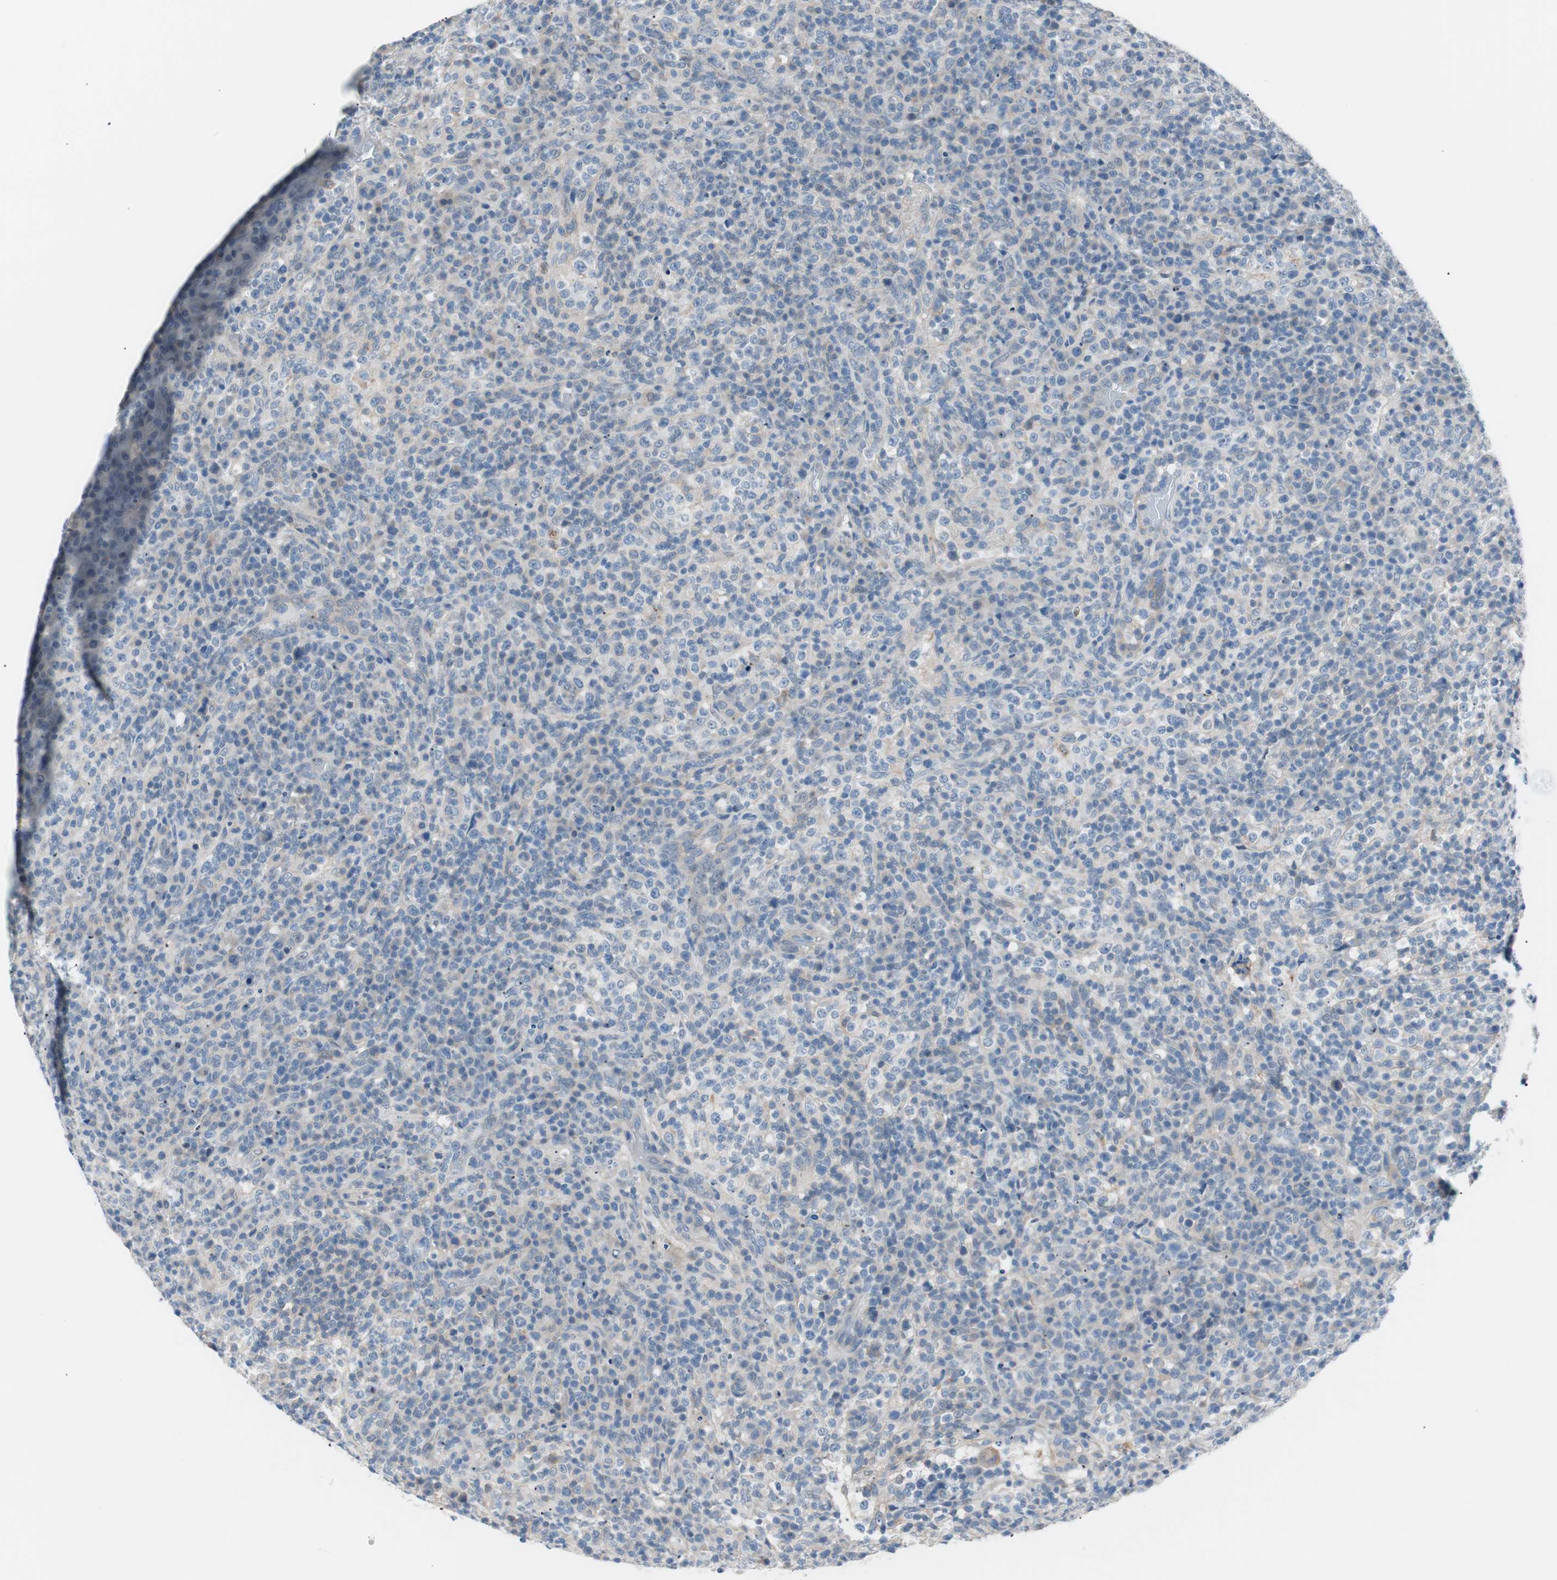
{"staining": {"intensity": "weak", "quantity": "25%-75%", "location": "cytoplasmic/membranous"}, "tissue": "lymphoma", "cell_type": "Tumor cells", "image_type": "cancer", "snomed": [{"axis": "morphology", "description": "Malignant lymphoma, non-Hodgkin's type, High grade"}, {"axis": "topography", "description": "Lymph node"}], "caption": "Human lymphoma stained with a protein marker reveals weak staining in tumor cells.", "gene": "VIL1", "patient": {"sex": "female", "age": 76}}